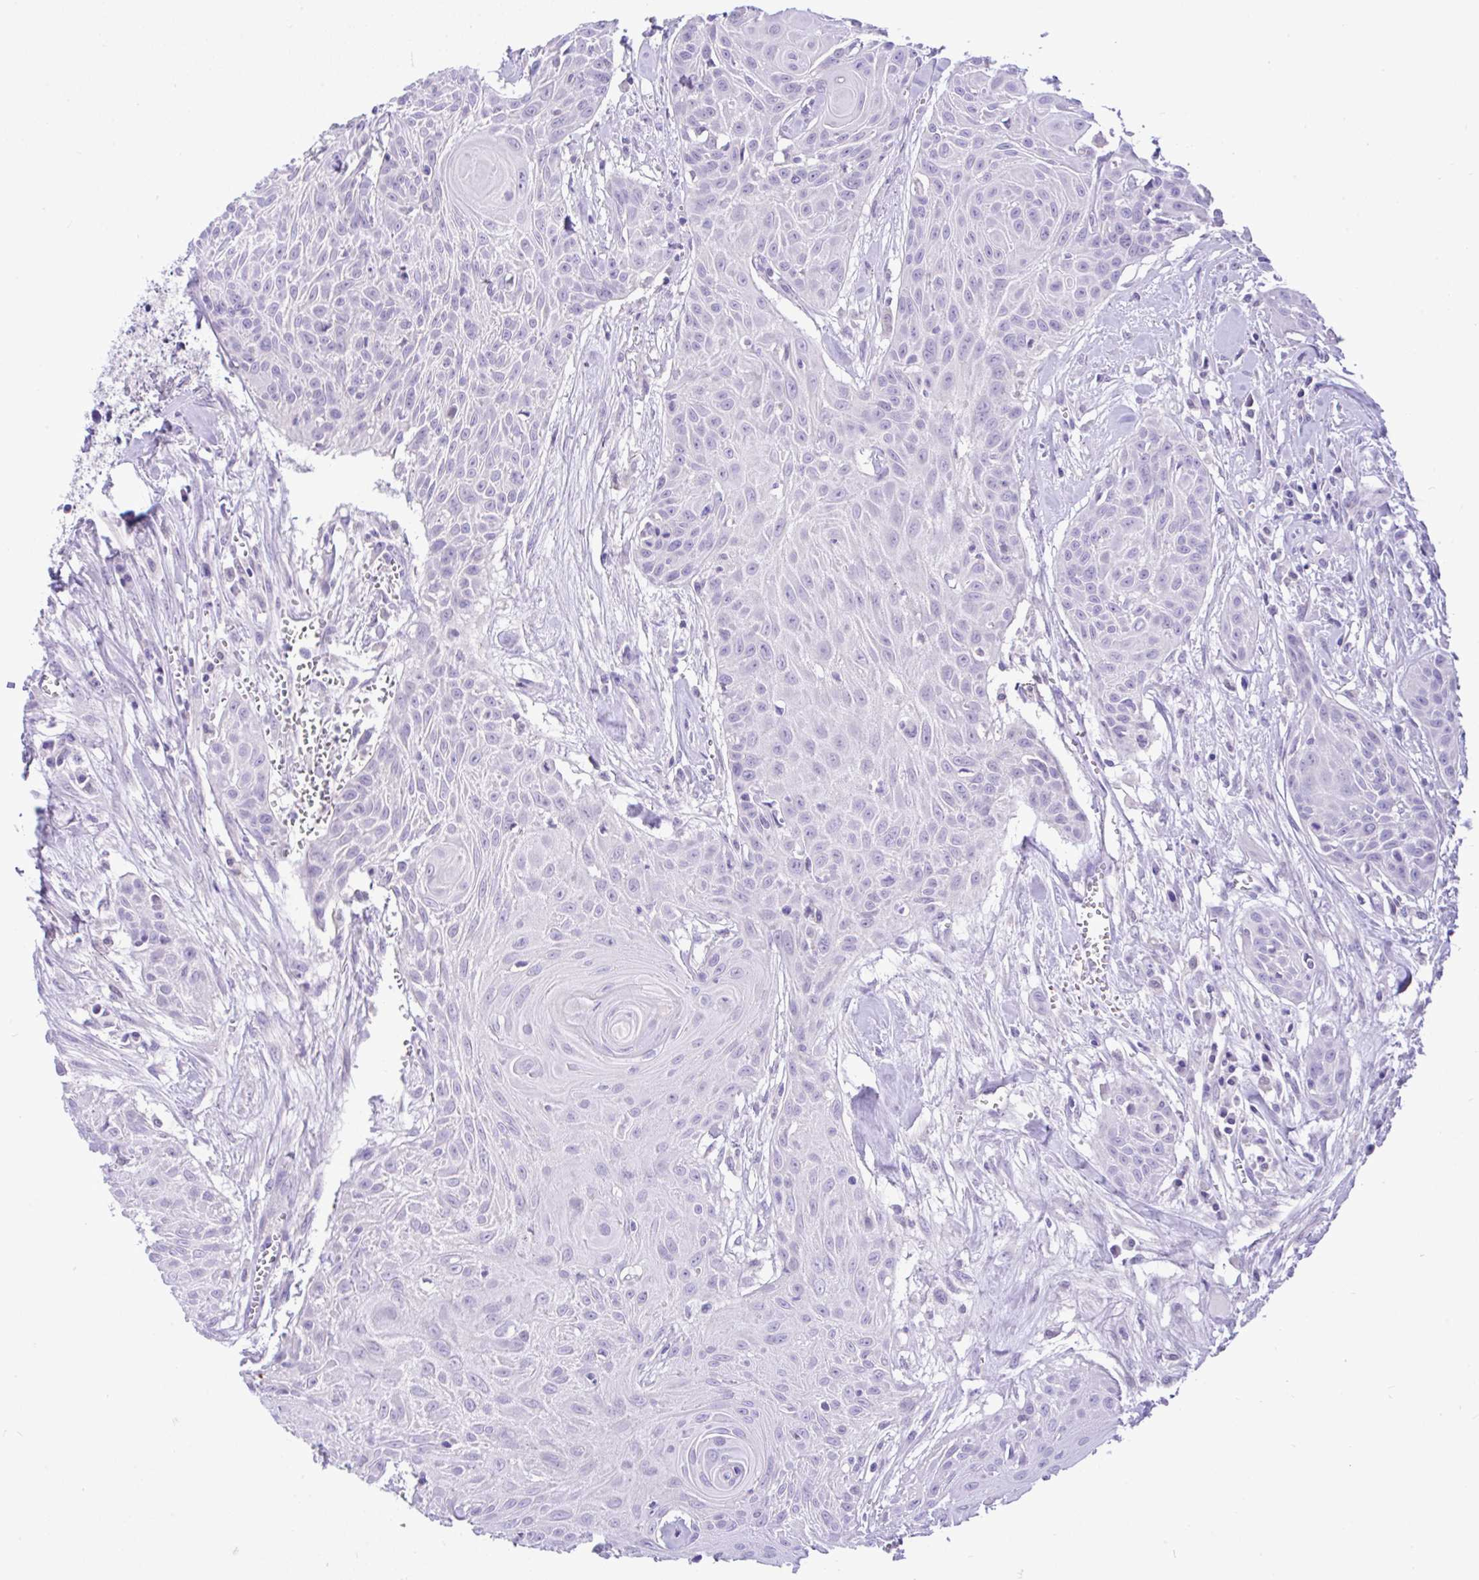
{"staining": {"intensity": "negative", "quantity": "none", "location": "none"}, "tissue": "head and neck cancer", "cell_type": "Tumor cells", "image_type": "cancer", "snomed": [{"axis": "morphology", "description": "Squamous cell carcinoma, NOS"}, {"axis": "topography", "description": "Lymph node"}, {"axis": "topography", "description": "Salivary gland"}, {"axis": "topography", "description": "Head-Neck"}], "caption": "A photomicrograph of head and neck squamous cell carcinoma stained for a protein displays no brown staining in tumor cells.", "gene": "ANO4", "patient": {"sex": "female", "age": 74}}